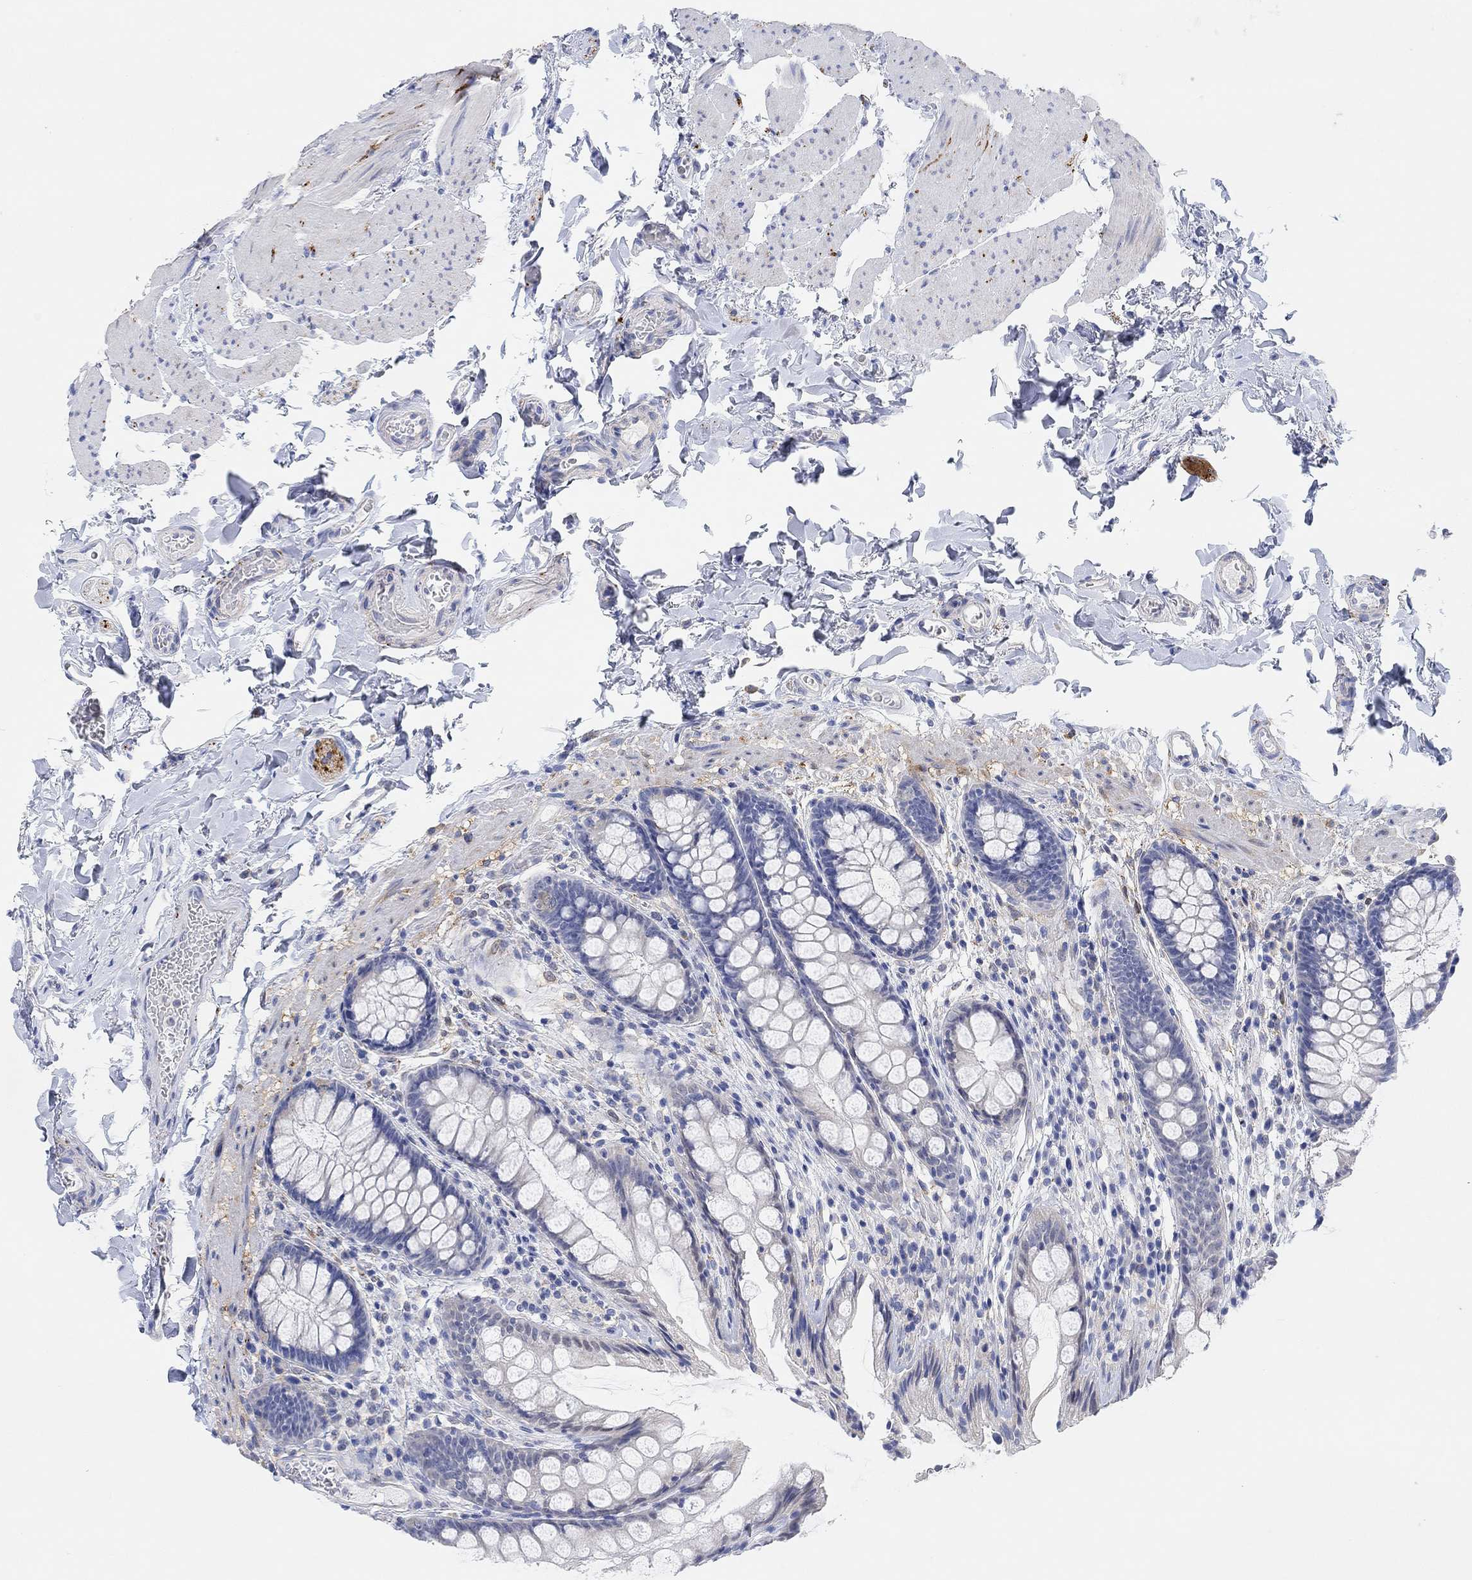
{"staining": {"intensity": "negative", "quantity": "none", "location": "none"}, "tissue": "colon", "cell_type": "Endothelial cells", "image_type": "normal", "snomed": [{"axis": "morphology", "description": "Normal tissue, NOS"}, {"axis": "topography", "description": "Colon"}], "caption": "A micrograph of colon stained for a protein shows no brown staining in endothelial cells.", "gene": "VAT1L", "patient": {"sex": "female", "age": 86}}